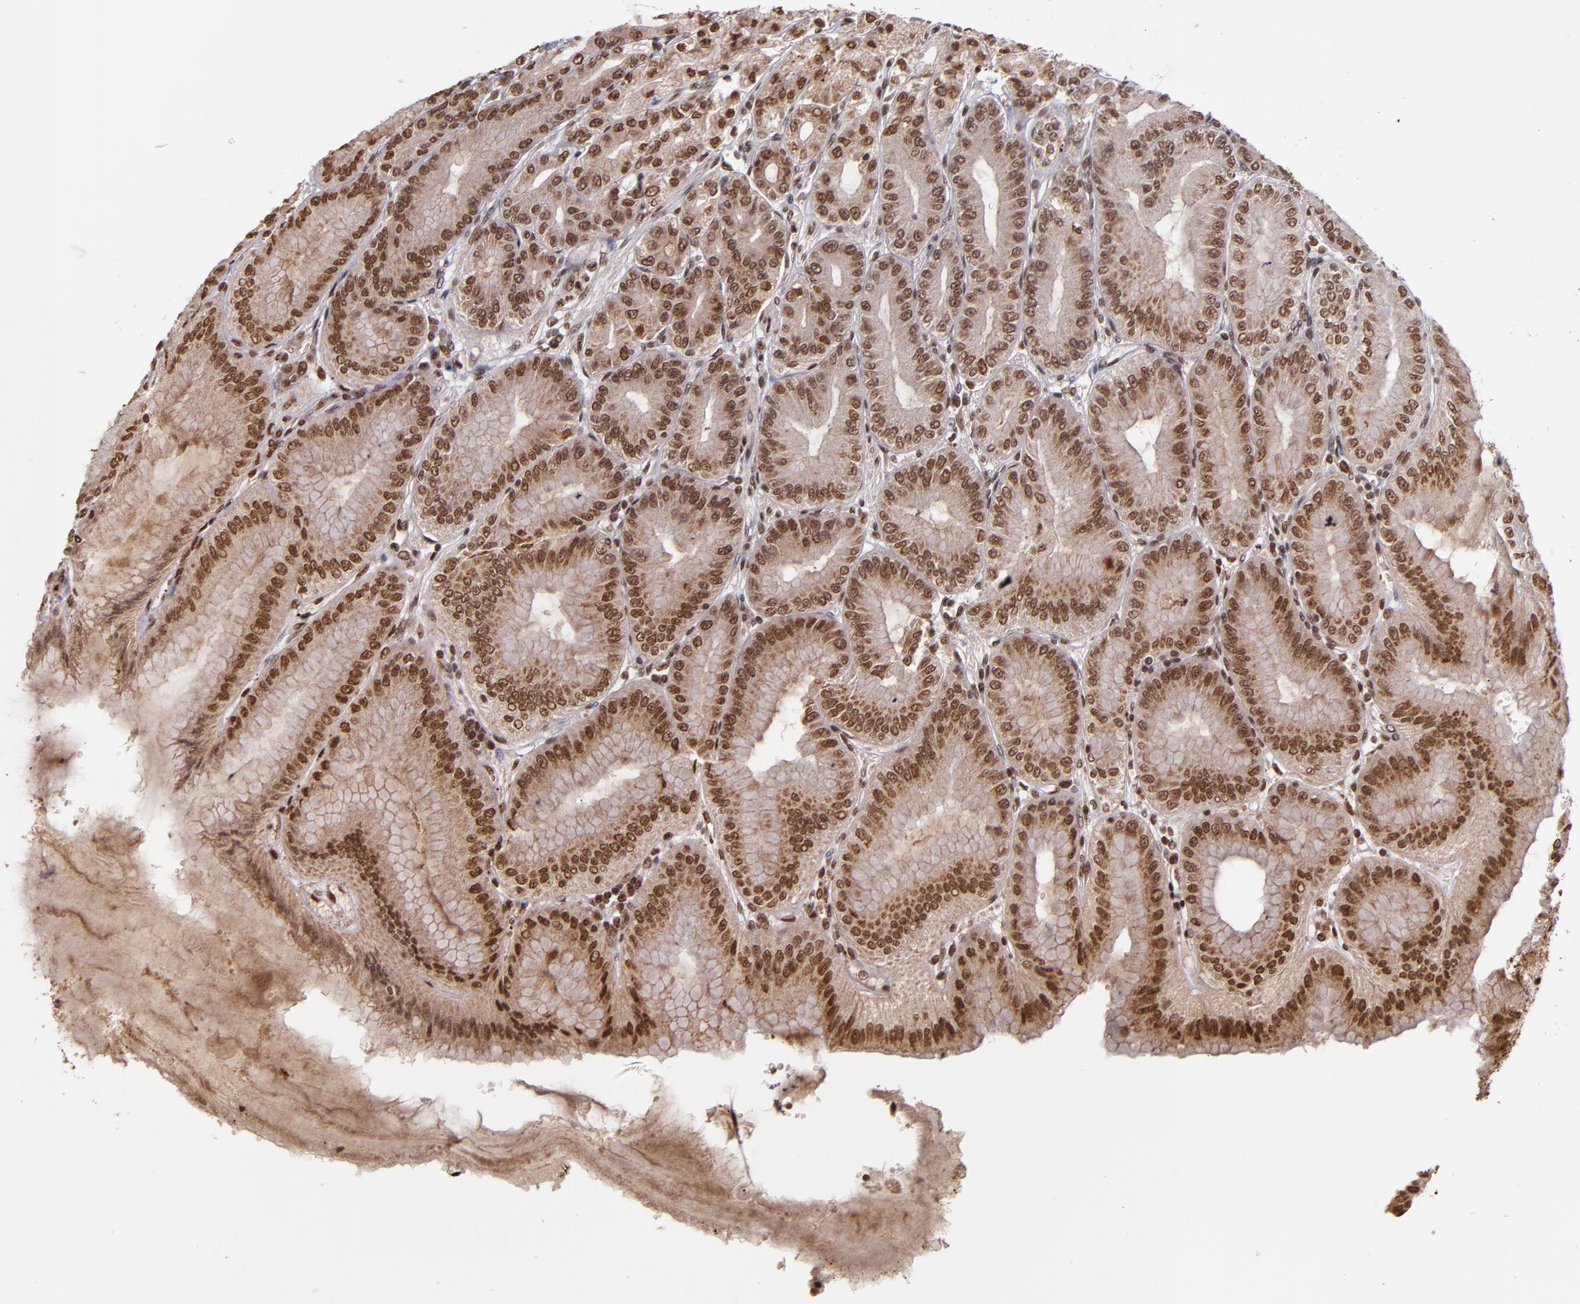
{"staining": {"intensity": "strong", "quantity": ">75%", "location": "cytoplasmic/membranous,nuclear"}, "tissue": "stomach", "cell_type": "Glandular cells", "image_type": "normal", "snomed": [{"axis": "morphology", "description": "Normal tissue, NOS"}, {"axis": "topography", "description": "Stomach, lower"}], "caption": "Benign stomach exhibits strong cytoplasmic/membranous,nuclear staining in about >75% of glandular cells Ihc stains the protein in brown and the nuclei are stained blue..", "gene": "CUL3", "patient": {"sex": "male", "age": 71}}